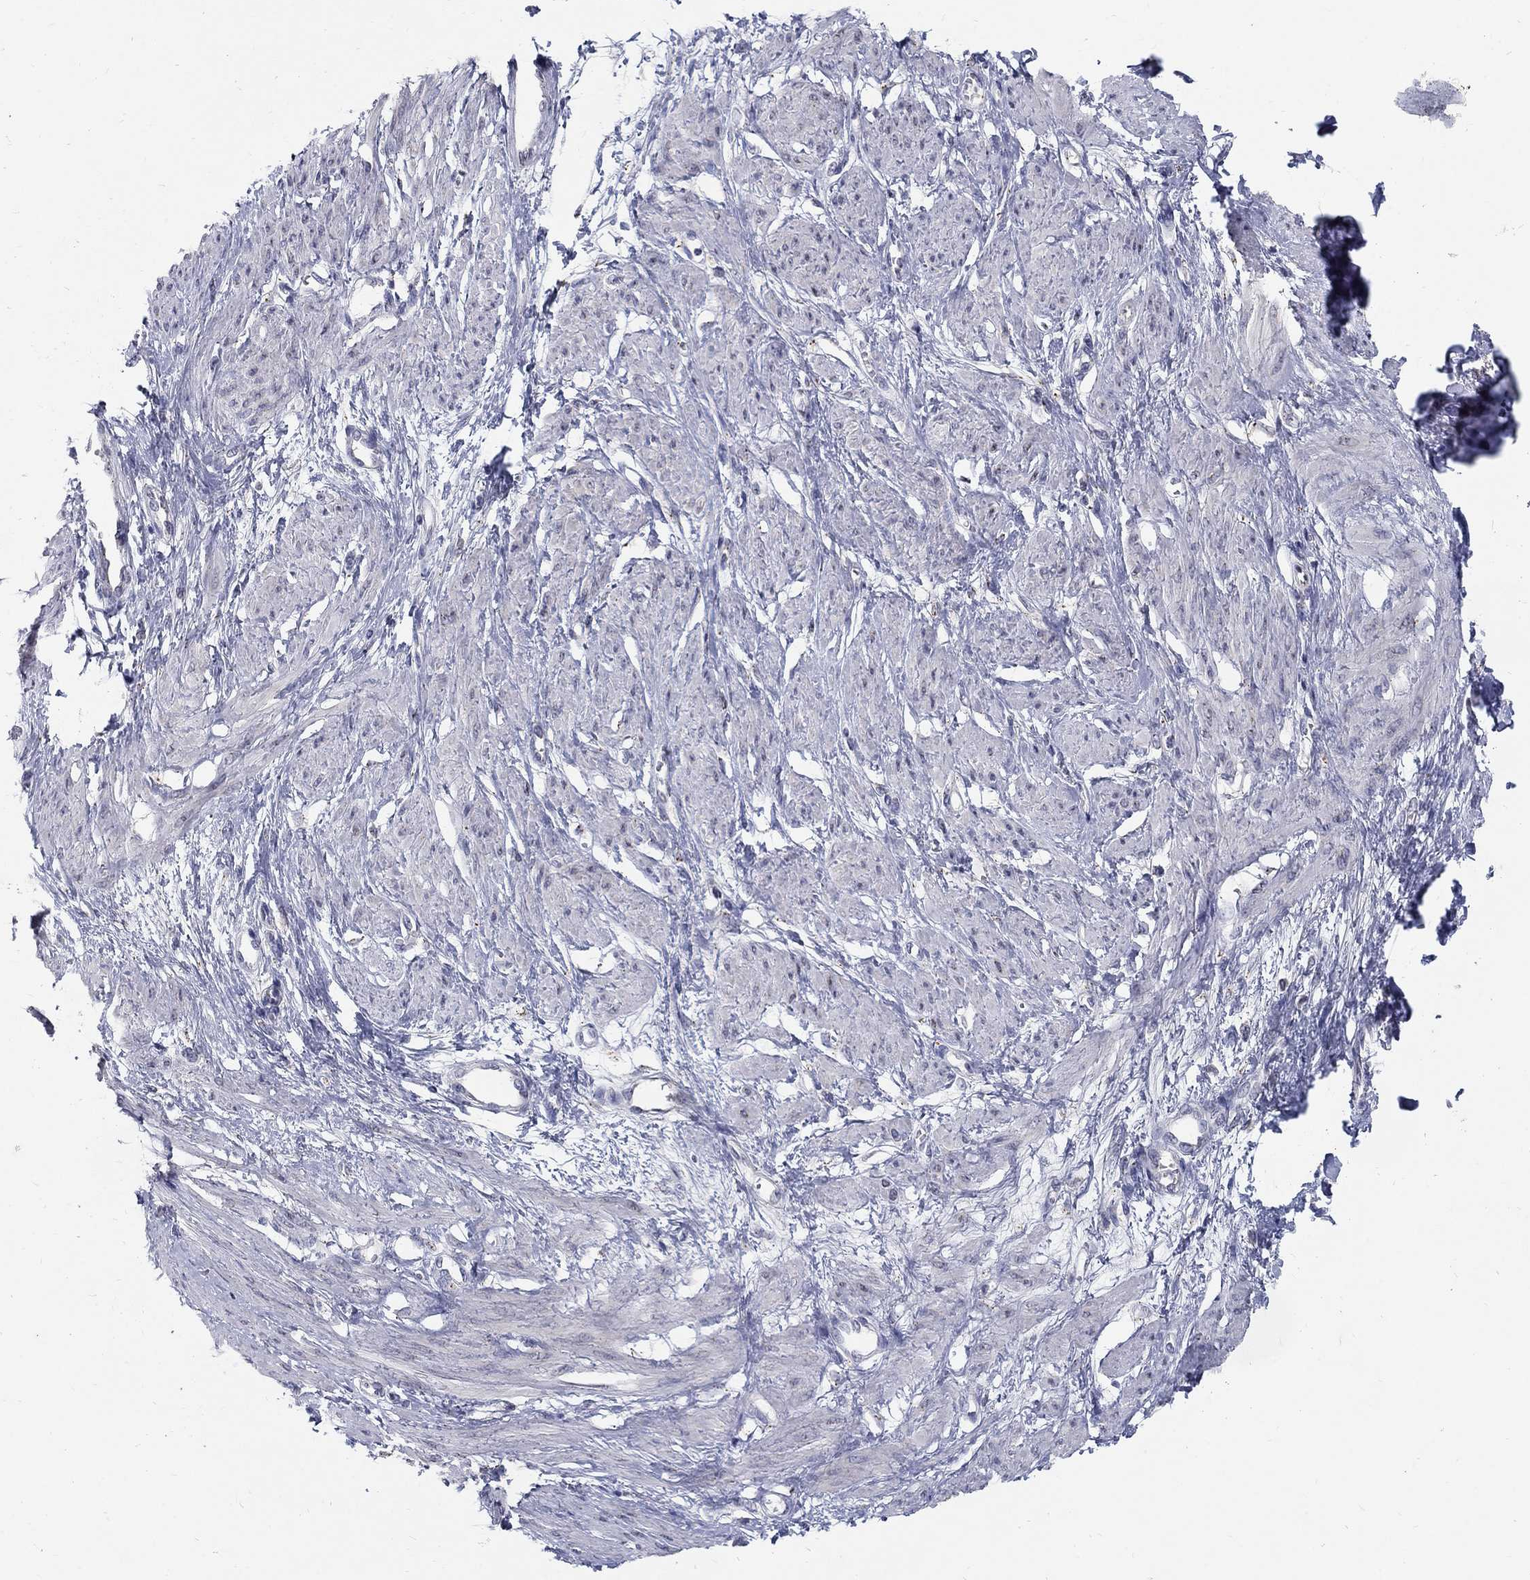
{"staining": {"intensity": "negative", "quantity": "none", "location": "none"}, "tissue": "smooth muscle", "cell_type": "Smooth muscle cells", "image_type": "normal", "snomed": [{"axis": "morphology", "description": "Normal tissue, NOS"}, {"axis": "topography", "description": "Smooth muscle"}, {"axis": "topography", "description": "Uterus"}], "caption": "Immunohistochemical staining of normal human smooth muscle shows no significant staining in smooth muscle cells.", "gene": "PANK3", "patient": {"sex": "female", "age": 39}}